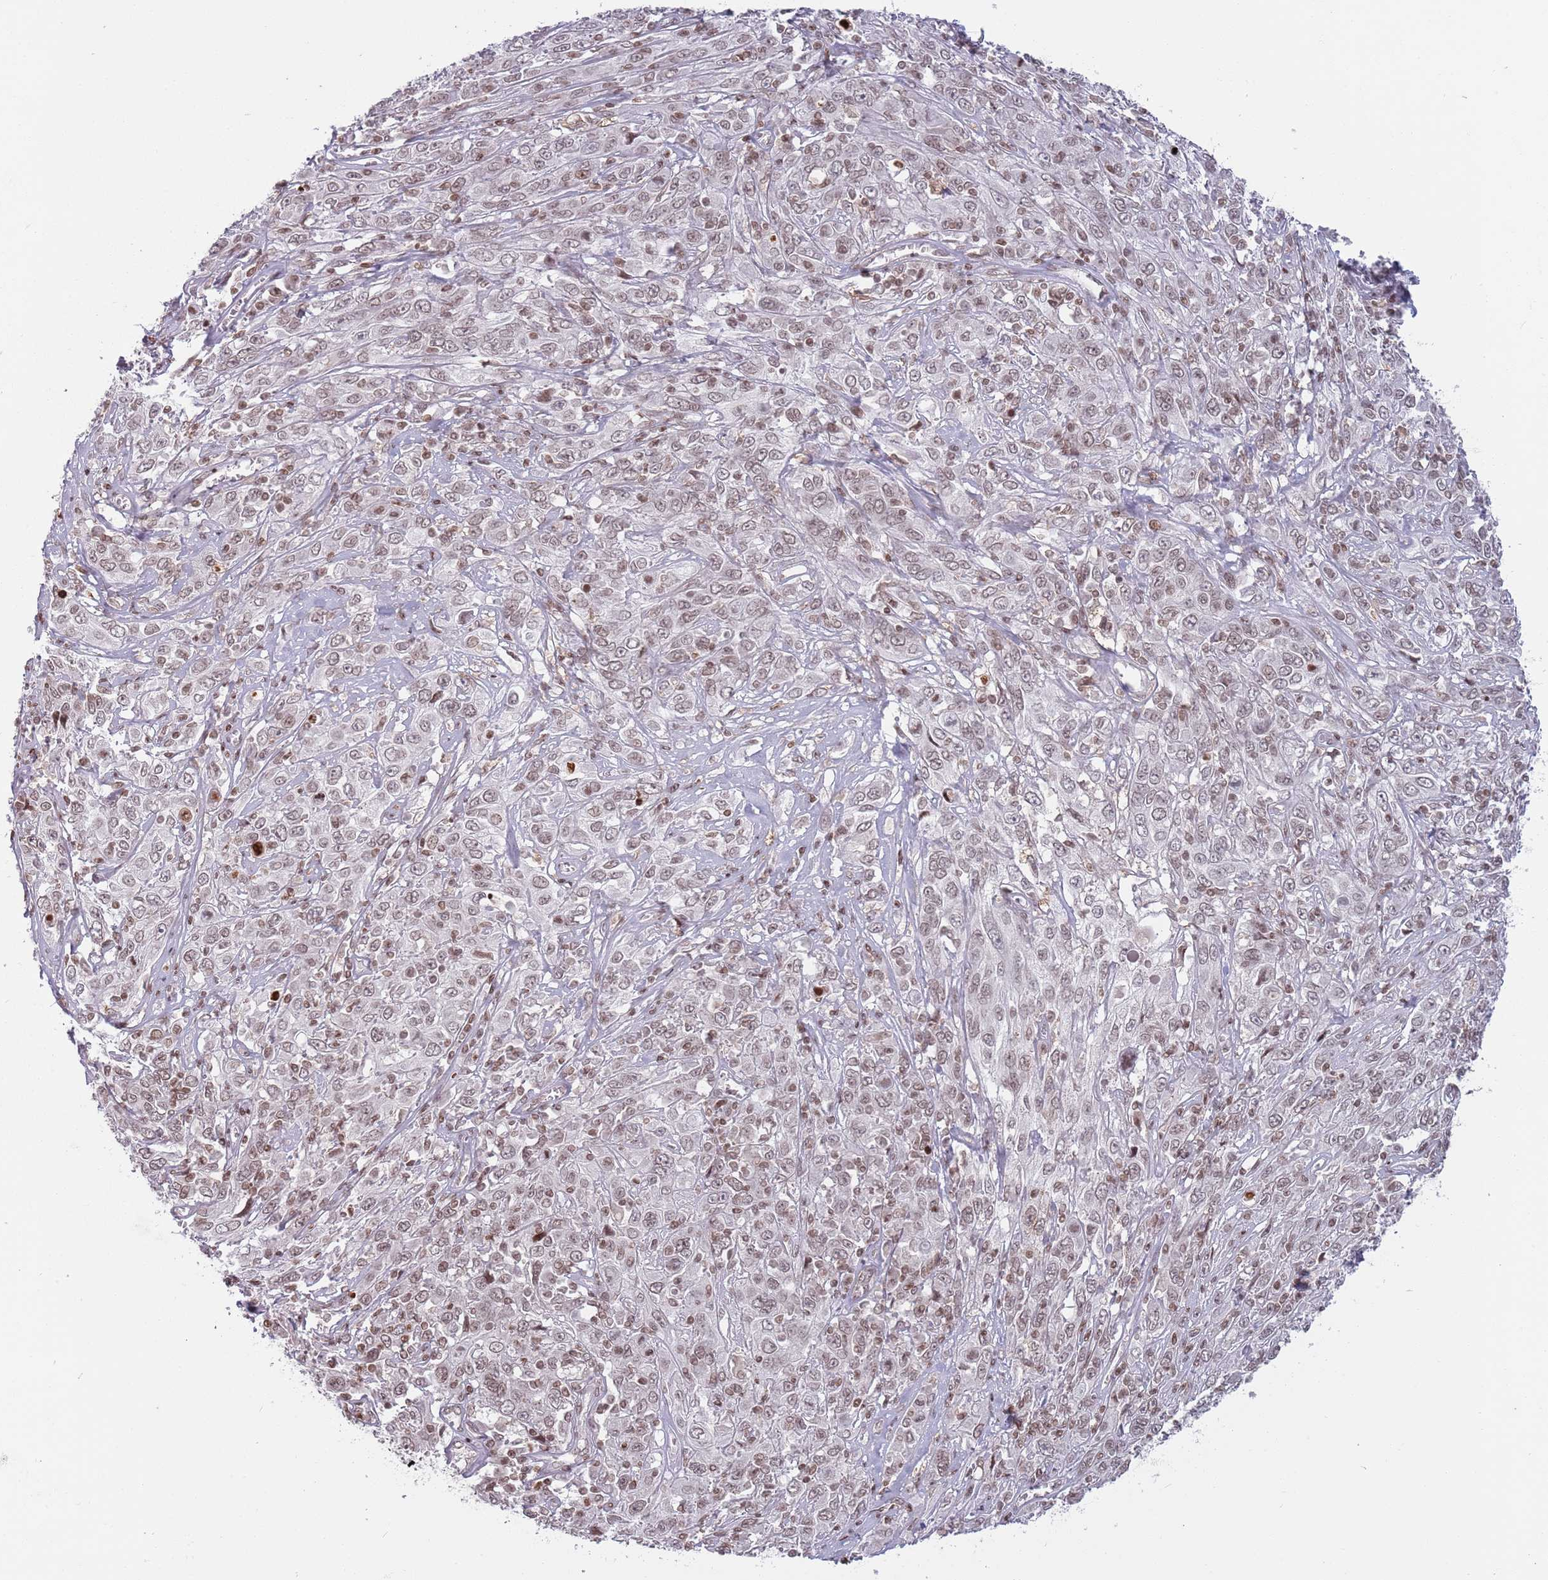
{"staining": {"intensity": "moderate", "quantity": ">75%", "location": "nuclear"}, "tissue": "cervical cancer", "cell_type": "Tumor cells", "image_type": "cancer", "snomed": [{"axis": "morphology", "description": "Squamous cell carcinoma, NOS"}, {"axis": "topography", "description": "Cervix"}], "caption": "This photomicrograph reveals cervical squamous cell carcinoma stained with immunohistochemistry to label a protein in brown. The nuclear of tumor cells show moderate positivity for the protein. Nuclei are counter-stained blue.", "gene": "SH3RF3", "patient": {"sex": "female", "age": 46}}